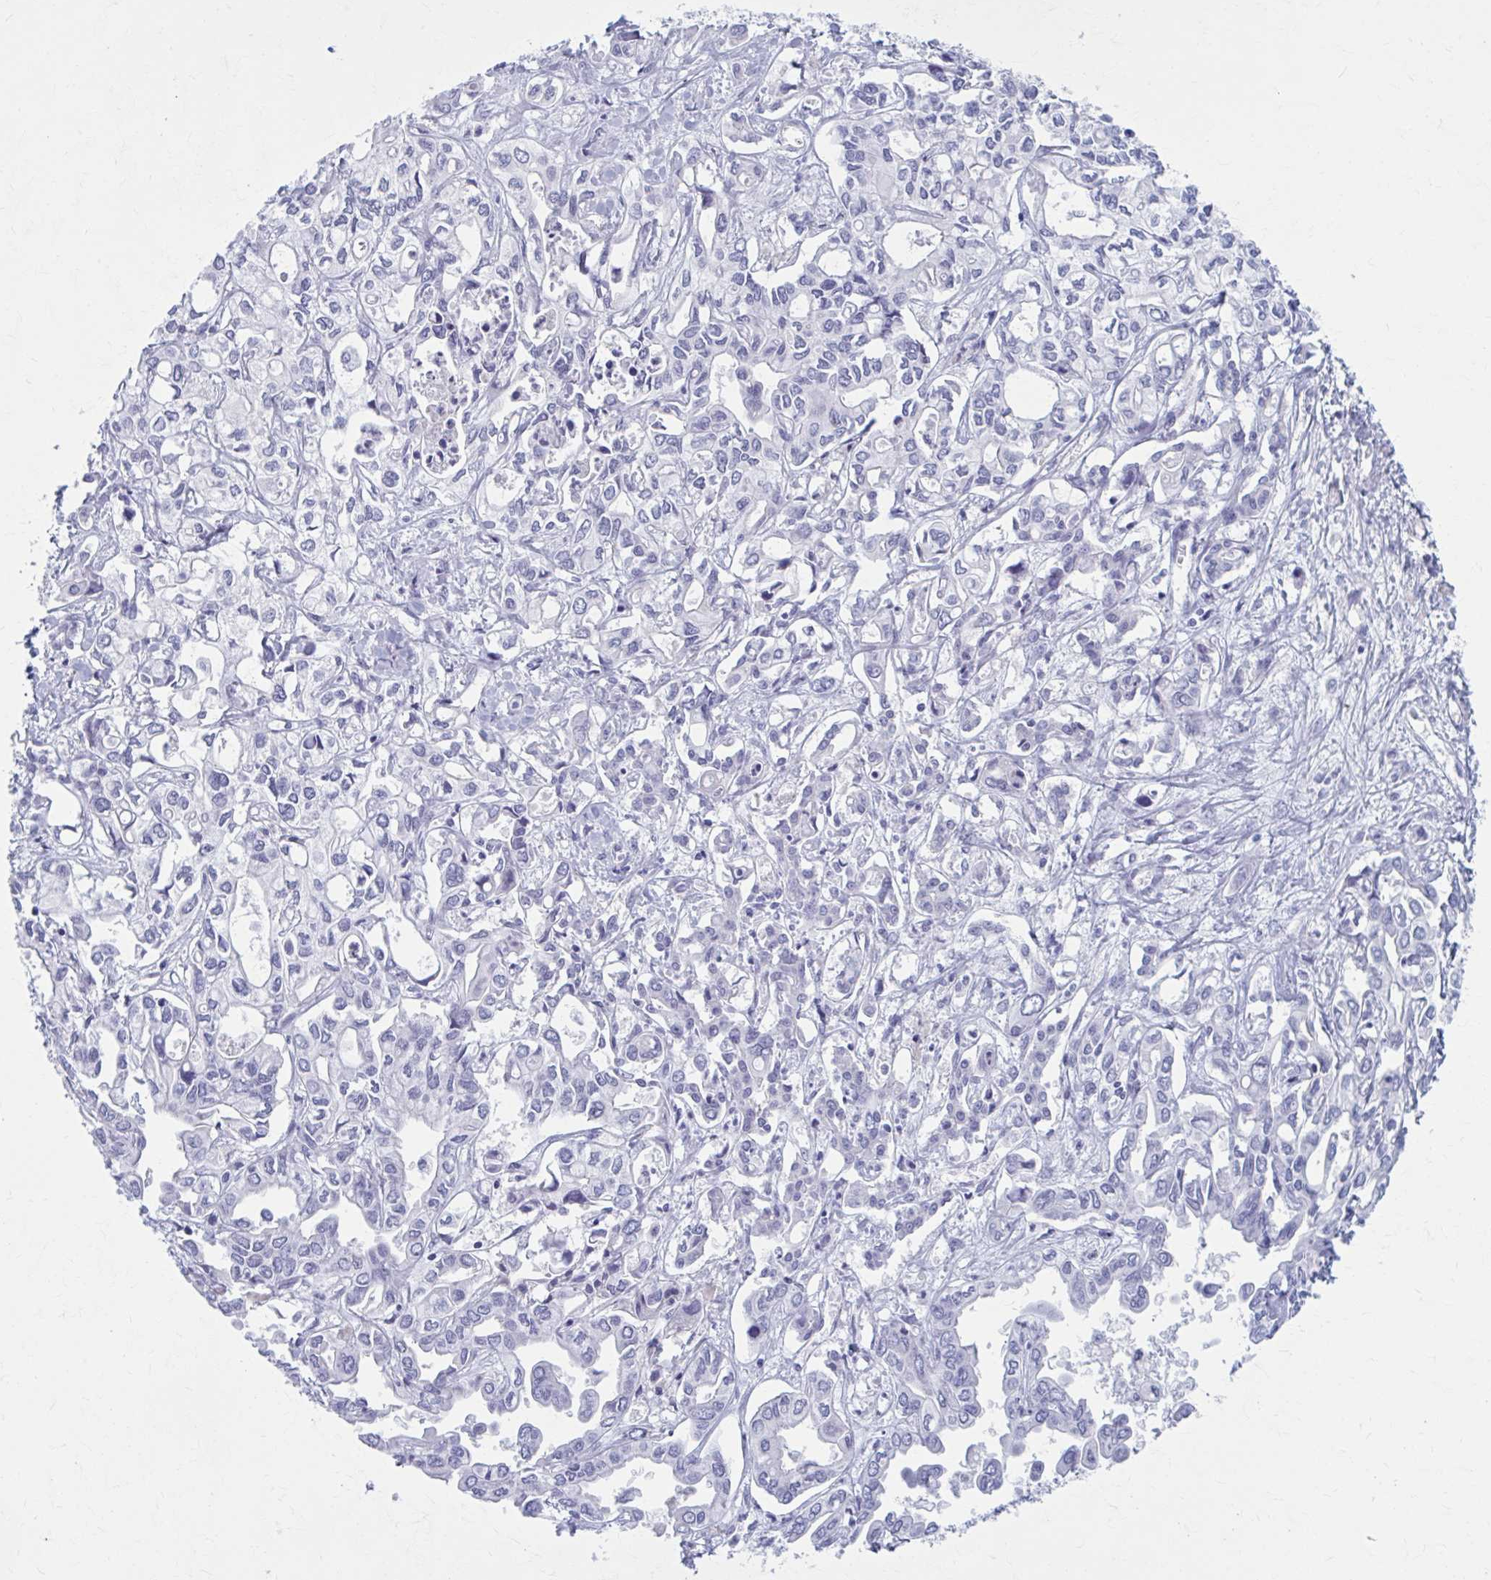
{"staining": {"intensity": "negative", "quantity": "none", "location": "none"}, "tissue": "liver cancer", "cell_type": "Tumor cells", "image_type": "cancer", "snomed": [{"axis": "morphology", "description": "Cholangiocarcinoma"}, {"axis": "topography", "description": "Liver"}], "caption": "IHC of liver cancer shows no positivity in tumor cells.", "gene": "CCDC105", "patient": {"sex": "female", "age": 64}}